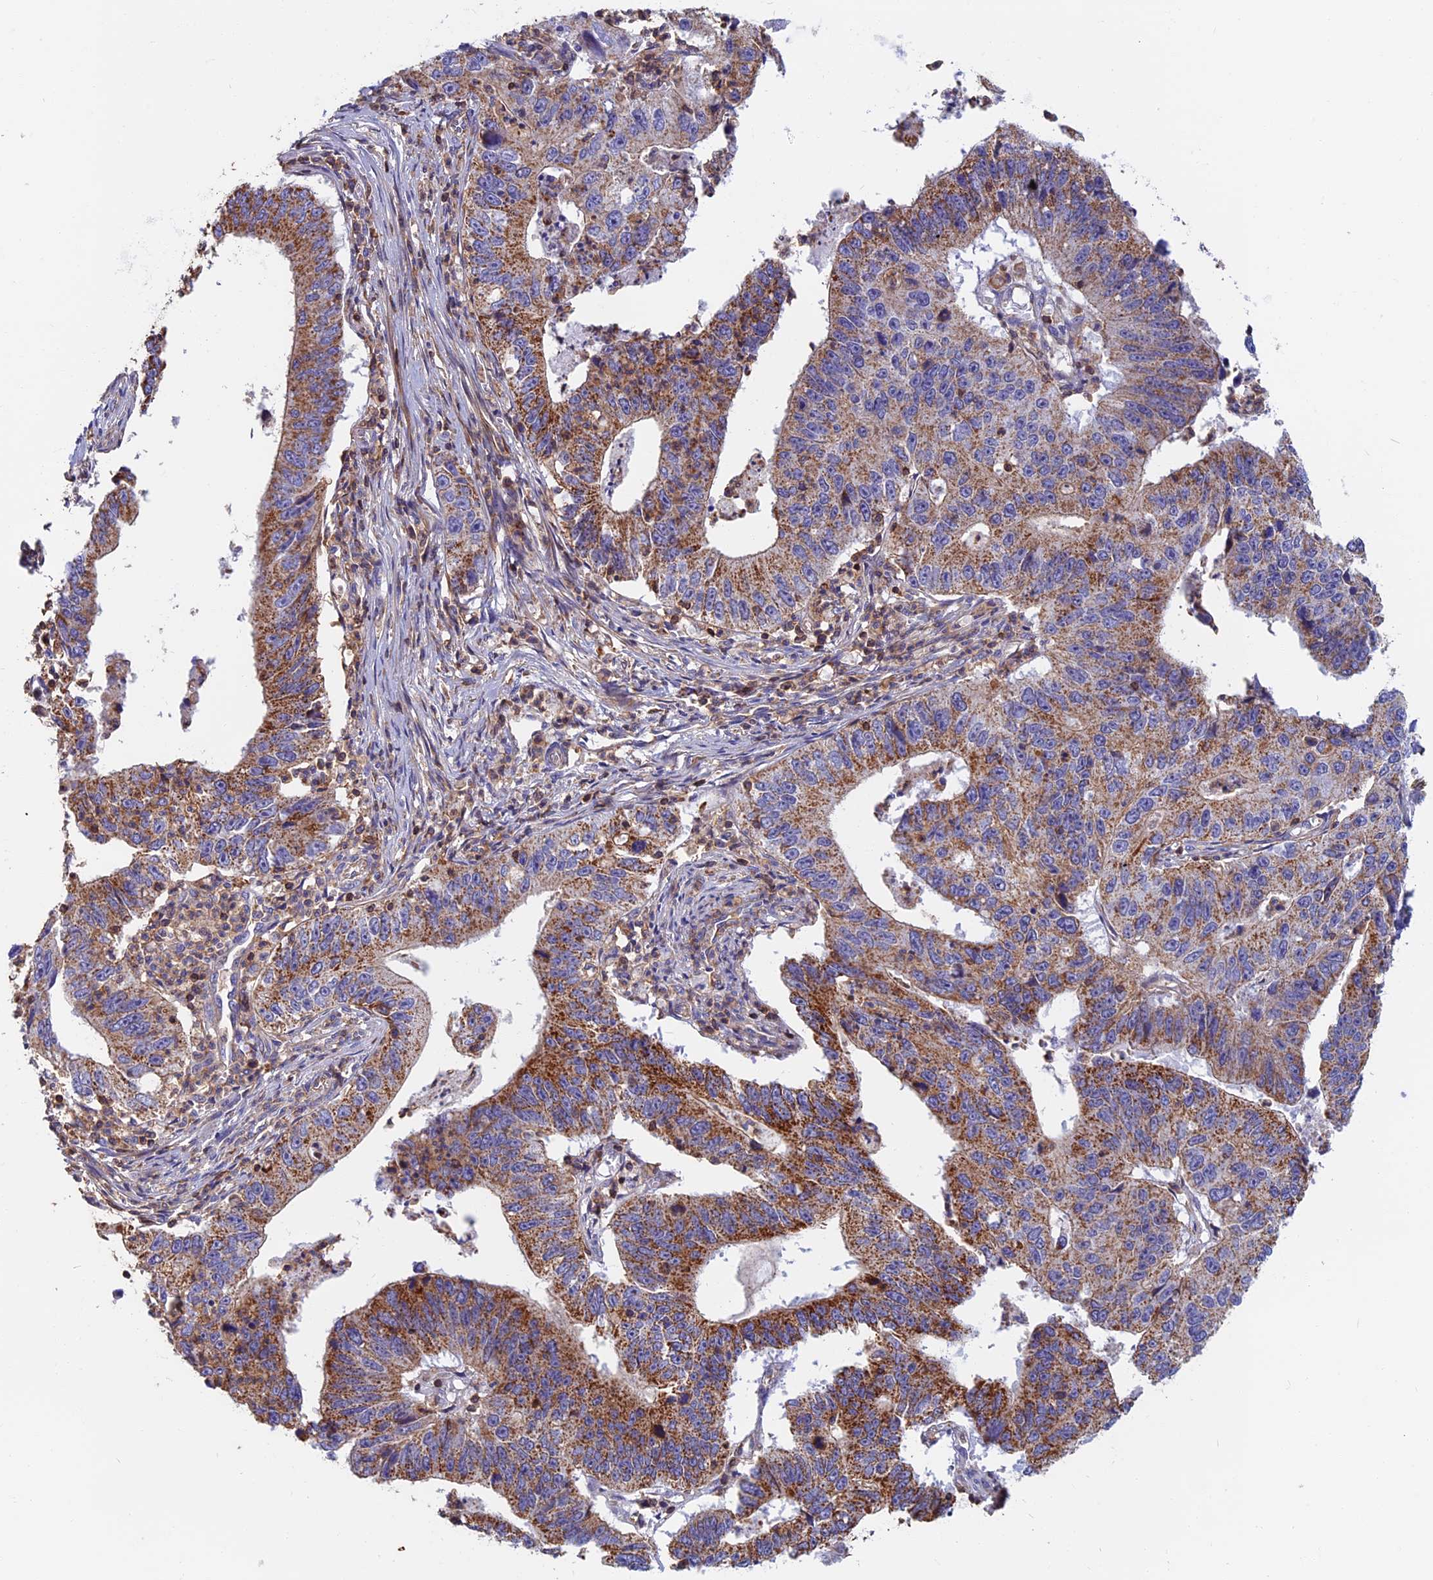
{"staining": {"intensity": "moderate", "quantity": ">75%", "location": "cytoplasmic/membranous"}, "tissue": "stomach cancer", "cell_type": "Tumor cells", "image_type": "cancer", "snomed": [{"axis": "morphology", "description": "Adenocarcinoma, NOS"}, {"axis": "topography", "description": "Stomach"}], "caption": "Immunohistochemical staining of stomach cancer displays medium levels of moderate cytoplasmic/membranous positivity in approximately >75% of tumor cells. The protein of interest is stained brown, and the nuclei are stained in blue (DAB IHC with brightfield microscopy, high magnification).", "gene": "HSD17B8", "patient": {"sex": "male", "age": 59}}